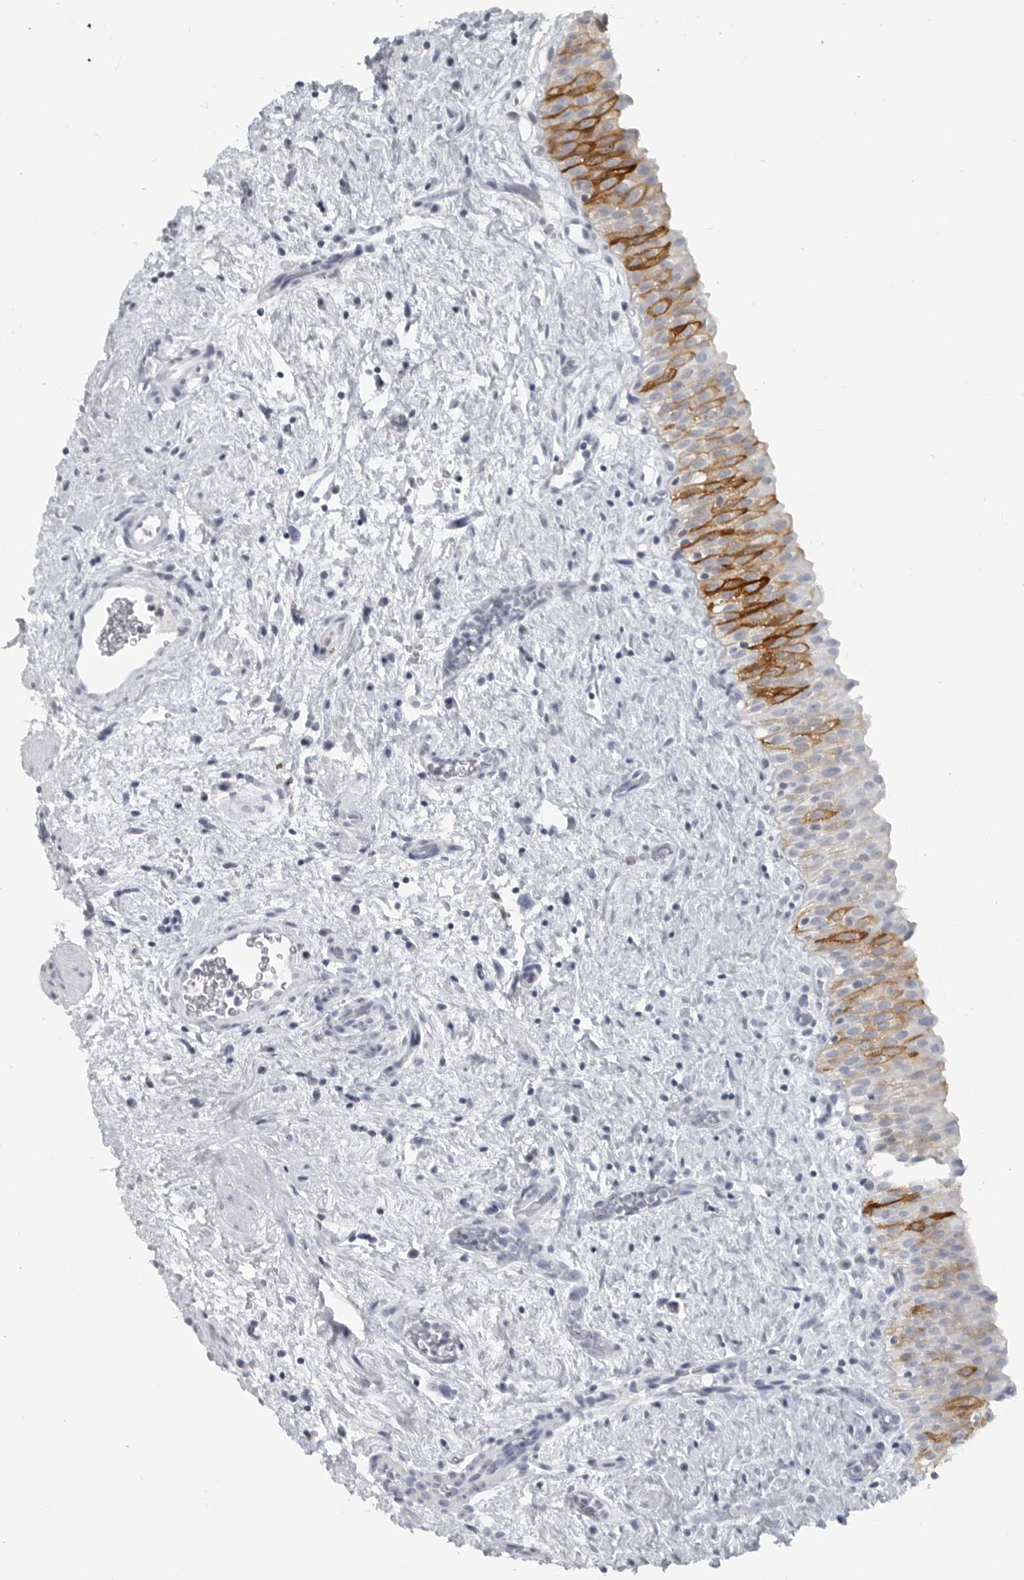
{"staining": {"intensity": "strong", "quantity": "<25%", "location": "cytoplasmic/membranous"}, "tissue": "urinary bladder", "cell_type": "Urothelial cells", "image_type": "normal", "snomed": [{"axis": "morphology", "description": "Normal tissue, NOS"}, {"axis": "topography", "description": "Urinary bladder"}], "caption": "Urinary bladder stained for a protein demonstrates strong cytoplasmic/membranous positivity in urothelial cells. (DAB IHC, brown staining for protein, blue staining for nuclei).", "gene": "LY6D", "patient": {"sex": "male", "age": 82}}